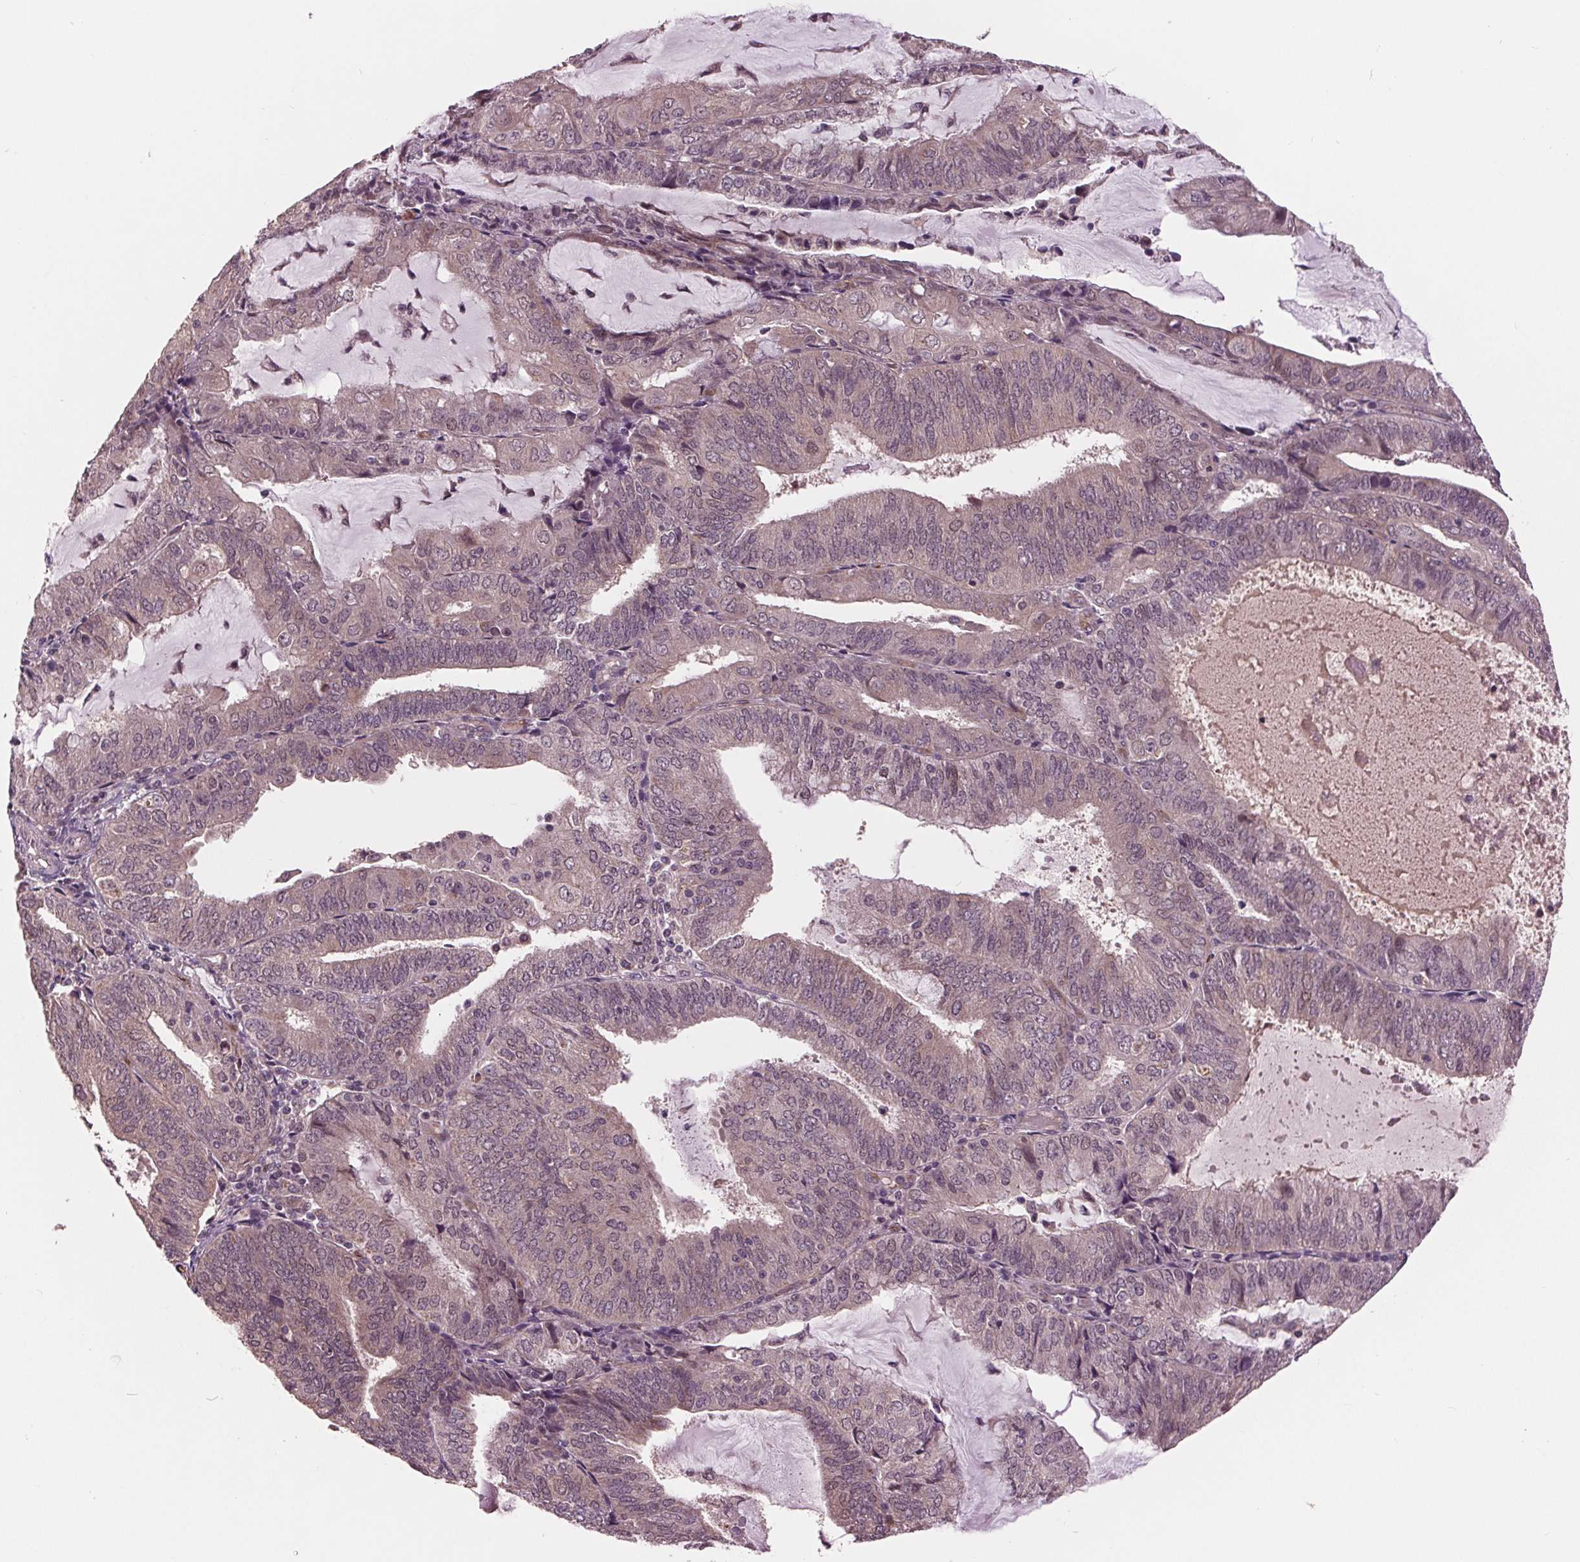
{"staining": {"intensity": "weak", "quantity": "25%-75%", "location": "cytoplasmic/membranous"}, "tissue": "endometrial cancer", "cell_type": "Tumor cells", "image_type": "cancer", "snomed": [{"axis": "morphology", "description": "Adenocarcinoma, NOS"}, {"axis": "topography", "description": "Endometrium"}], "caption": "Protein staining of endometrial adenocarcinoma tissue demonstrates weak cytoplasmic/membranous staining in about 25%-75% of tumor cells.", "gene": "MAPK8", "patient": {"sex": "female", "age": 81}}